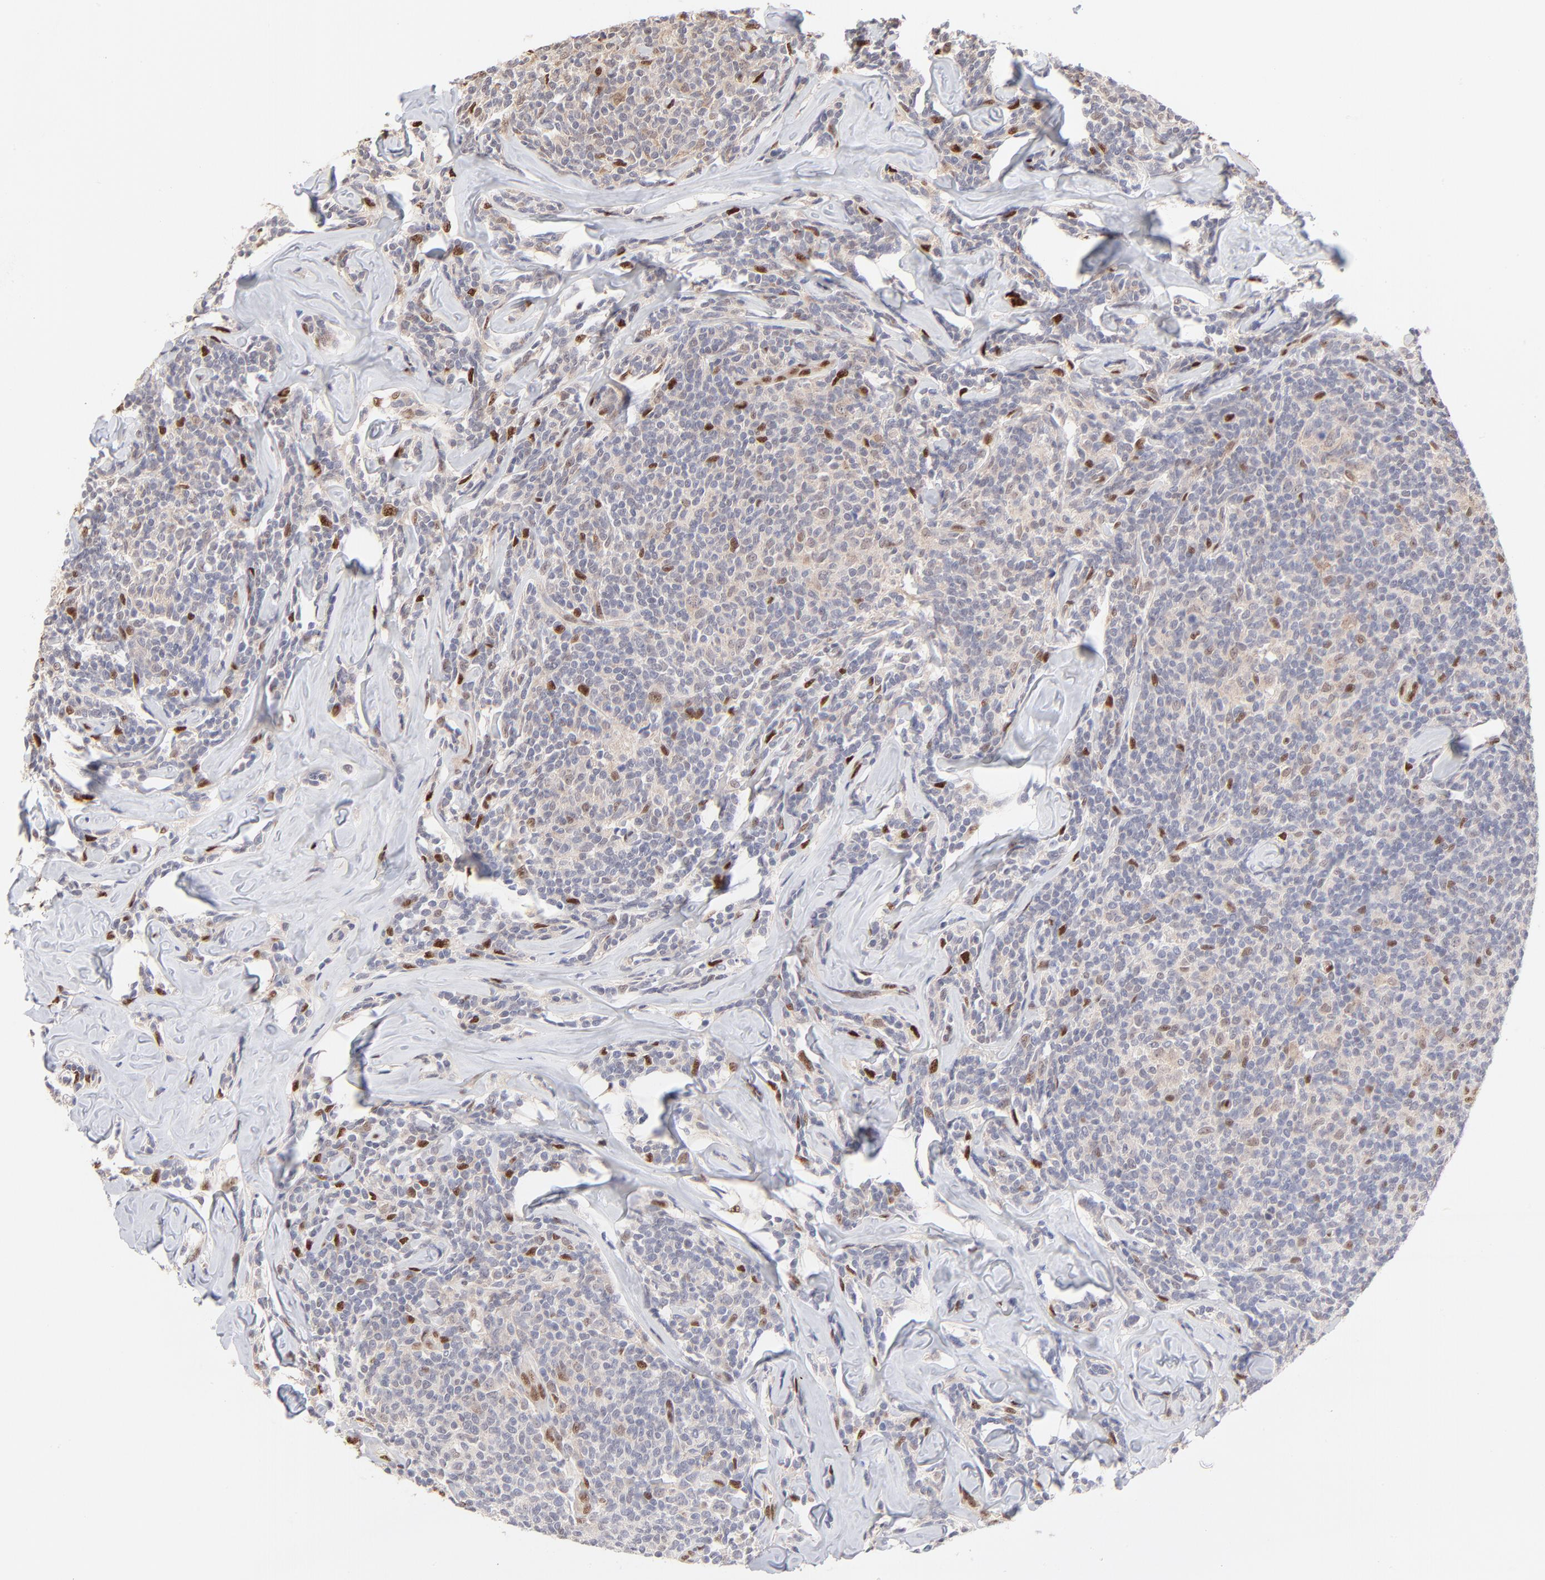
{"staining": {"intensity": "moderate", "quantity": "25%-75%", "location": "nuclear"}, "tissue": "lymphoma", "cell_type": "Tumor cells", "image_type": "cancer", "snomed": [{"axis": "morphology", "description": "Malignant lymphoma, non-Hodgkin's type, Low grade"}, {"axis": "topography", "description": "Lymph node"}], "caption": "Immunohistochemical staining of human low-grade malignant lymphoma, non-Hodgkin's type demonstrates medium levels of moderate nuclear protein positivity in about 25%-75% of tumor cells. (brown staining indicates protein expression, while blue staining denotes nuclei).", "gene": "STAT3", "patient": {"sex": "female", "age": 56}}